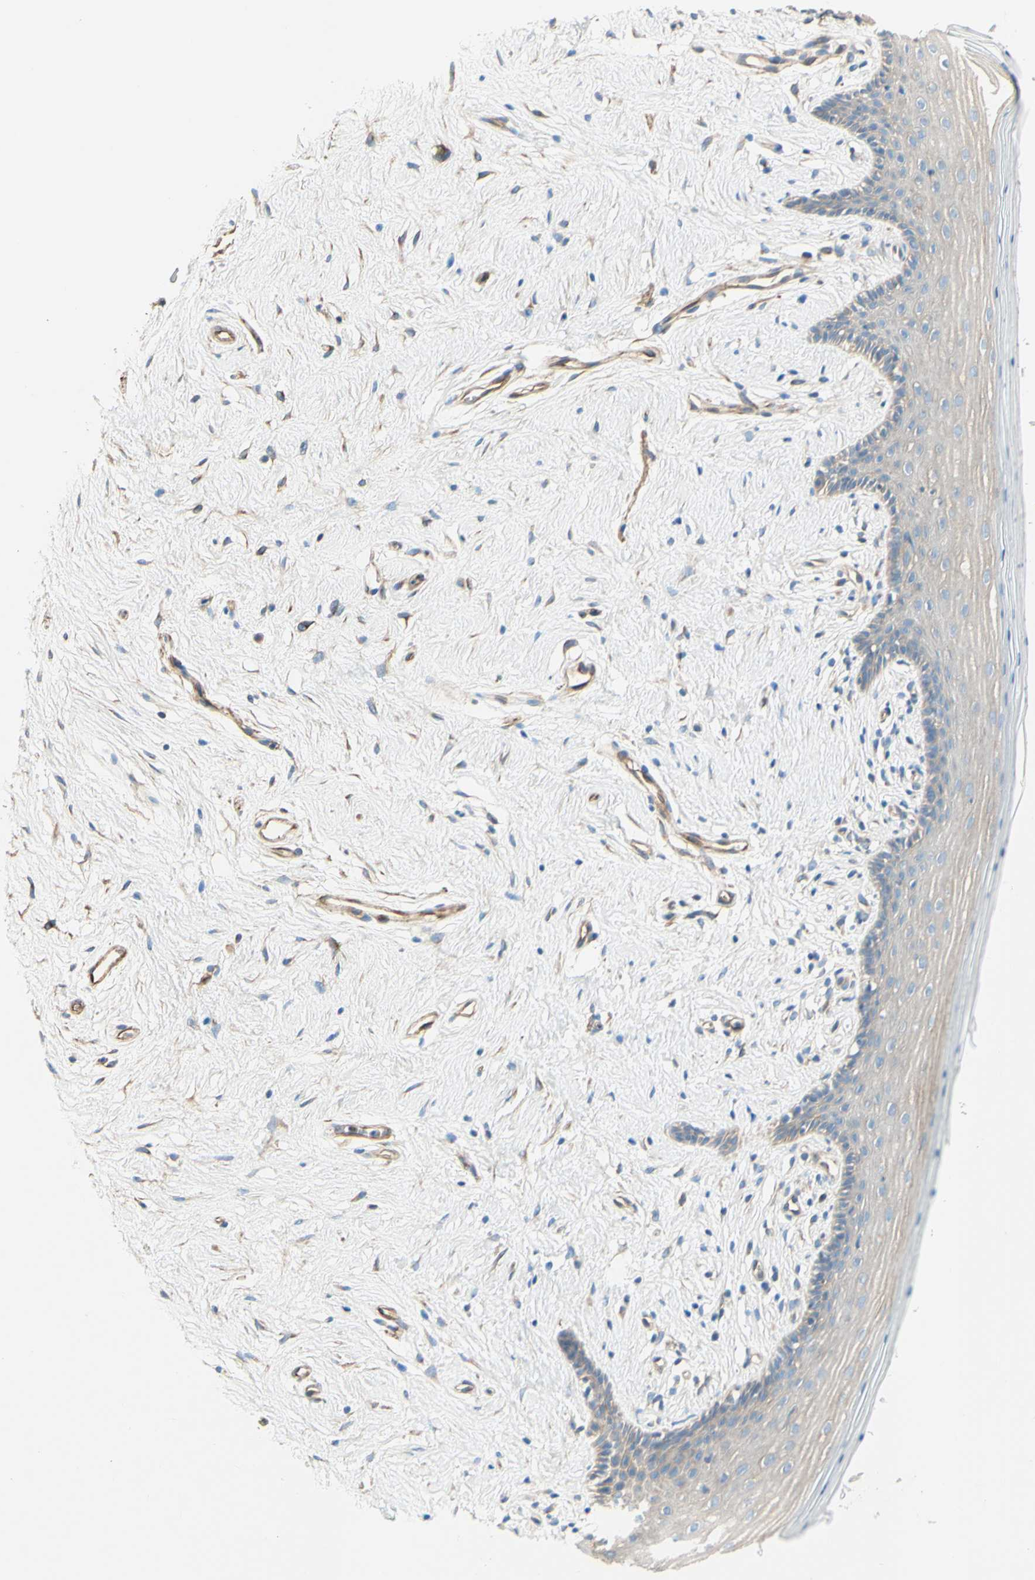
{"staining": {"intensity": "weak", "quantity": ">75%", "location": "cytoplasmic/membranous"}, "tissue": "vagina", "cell_type": "Squamous epithelial cells", "image_type": "normal", "snomed": [{"axis": "morphology", "description": "Normal tissue, NOS"}, {"axis": "topography", "description": "Vagina"}], "caption": "The micrograph reveals a brown stain indicating the presence of a protein in the cytoplasmic/membranous of squamous epithelial cells in vagina. Using DAB (3,3'-diaminobenzidine) (brown) and hematoxylin (blue) stains, captured at high magnification using brightfield microscopy.", "gene": "ENDOD1", "patient": {"sex": "female", "age": 44}}